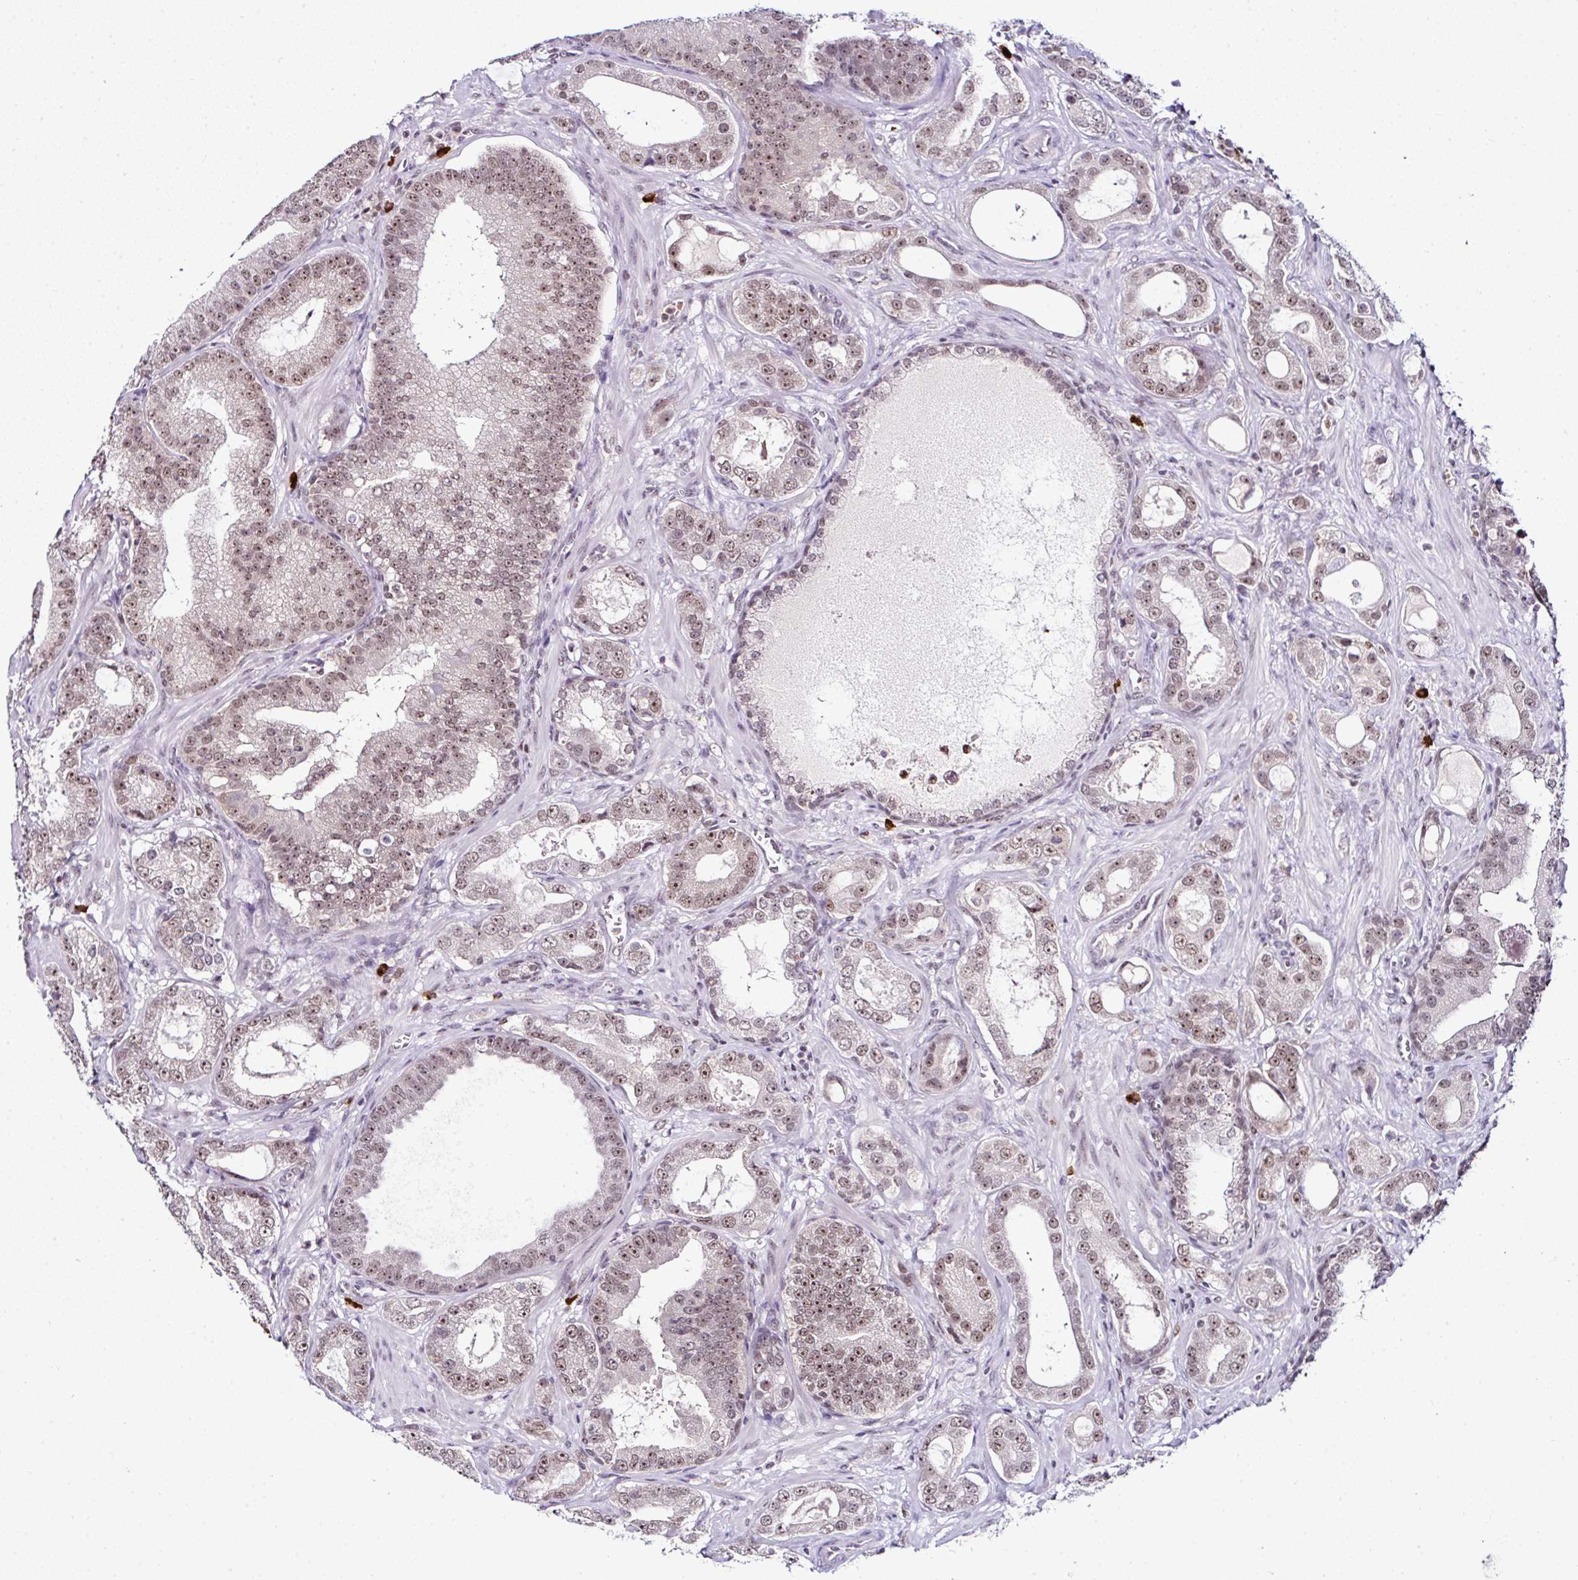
{"staining": {"intensity": "moderate", "quantity": ">75%", "location": "nuclear"}, "tissue": "prostate cancer", "cell_type": "Tumor cells", "image_type": "cancer", "snomed": [{"axis": "morphology", "description": "Adenocarcinoma, High grade"}, {"axis": "topography", "description": "Prostate"}], "caption": "Adenocarcinoma (high-grade) (prostate) stained with a brown dye shows moderate nuclear positive expression in approximately >75% of tumor cells.", "gene": "PTPN2", "patient": {"sex": "male", "age": 65}}